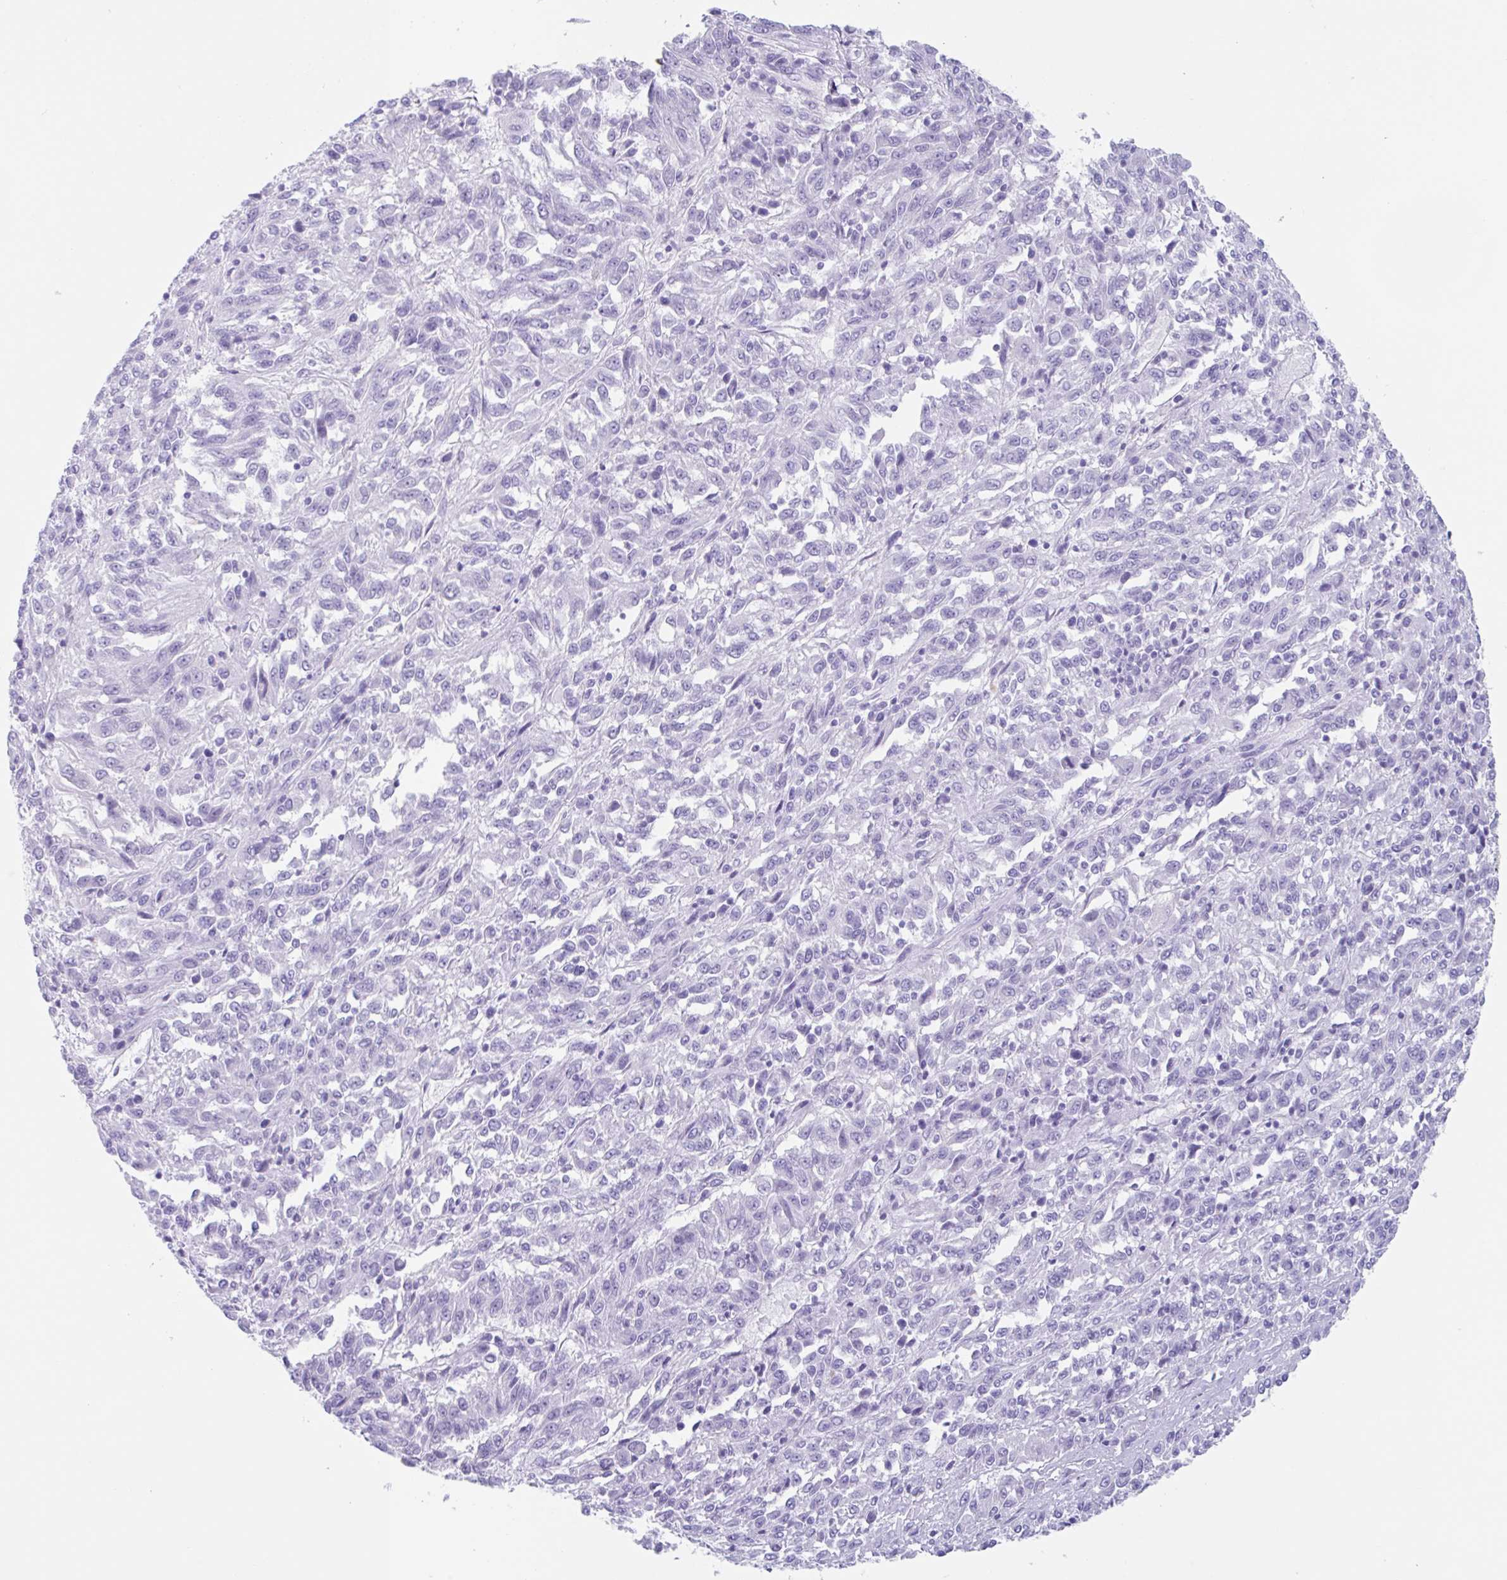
{"staining": {"intensity": "negative", "quantity": "none", "location": "none"}, "tissue": "melanoma", "cell_type": "Tumor cells", "image_type": "cancer", "snomed": [{"axis": "morphology", "description": "Malignant melanoma, Metastatic site"}, {"axis": "topography", "description": "Lung"}], "caption": "High magnification brightfield microscopy of melanoma stained with DAB (3,3'-diaminobenzidine) (brown) and counterstained with hematoxylin (blue): tumor cells show no significant staining.", "gene": "TAS2R41", "patient": {"sex": "male", "age": 64}}